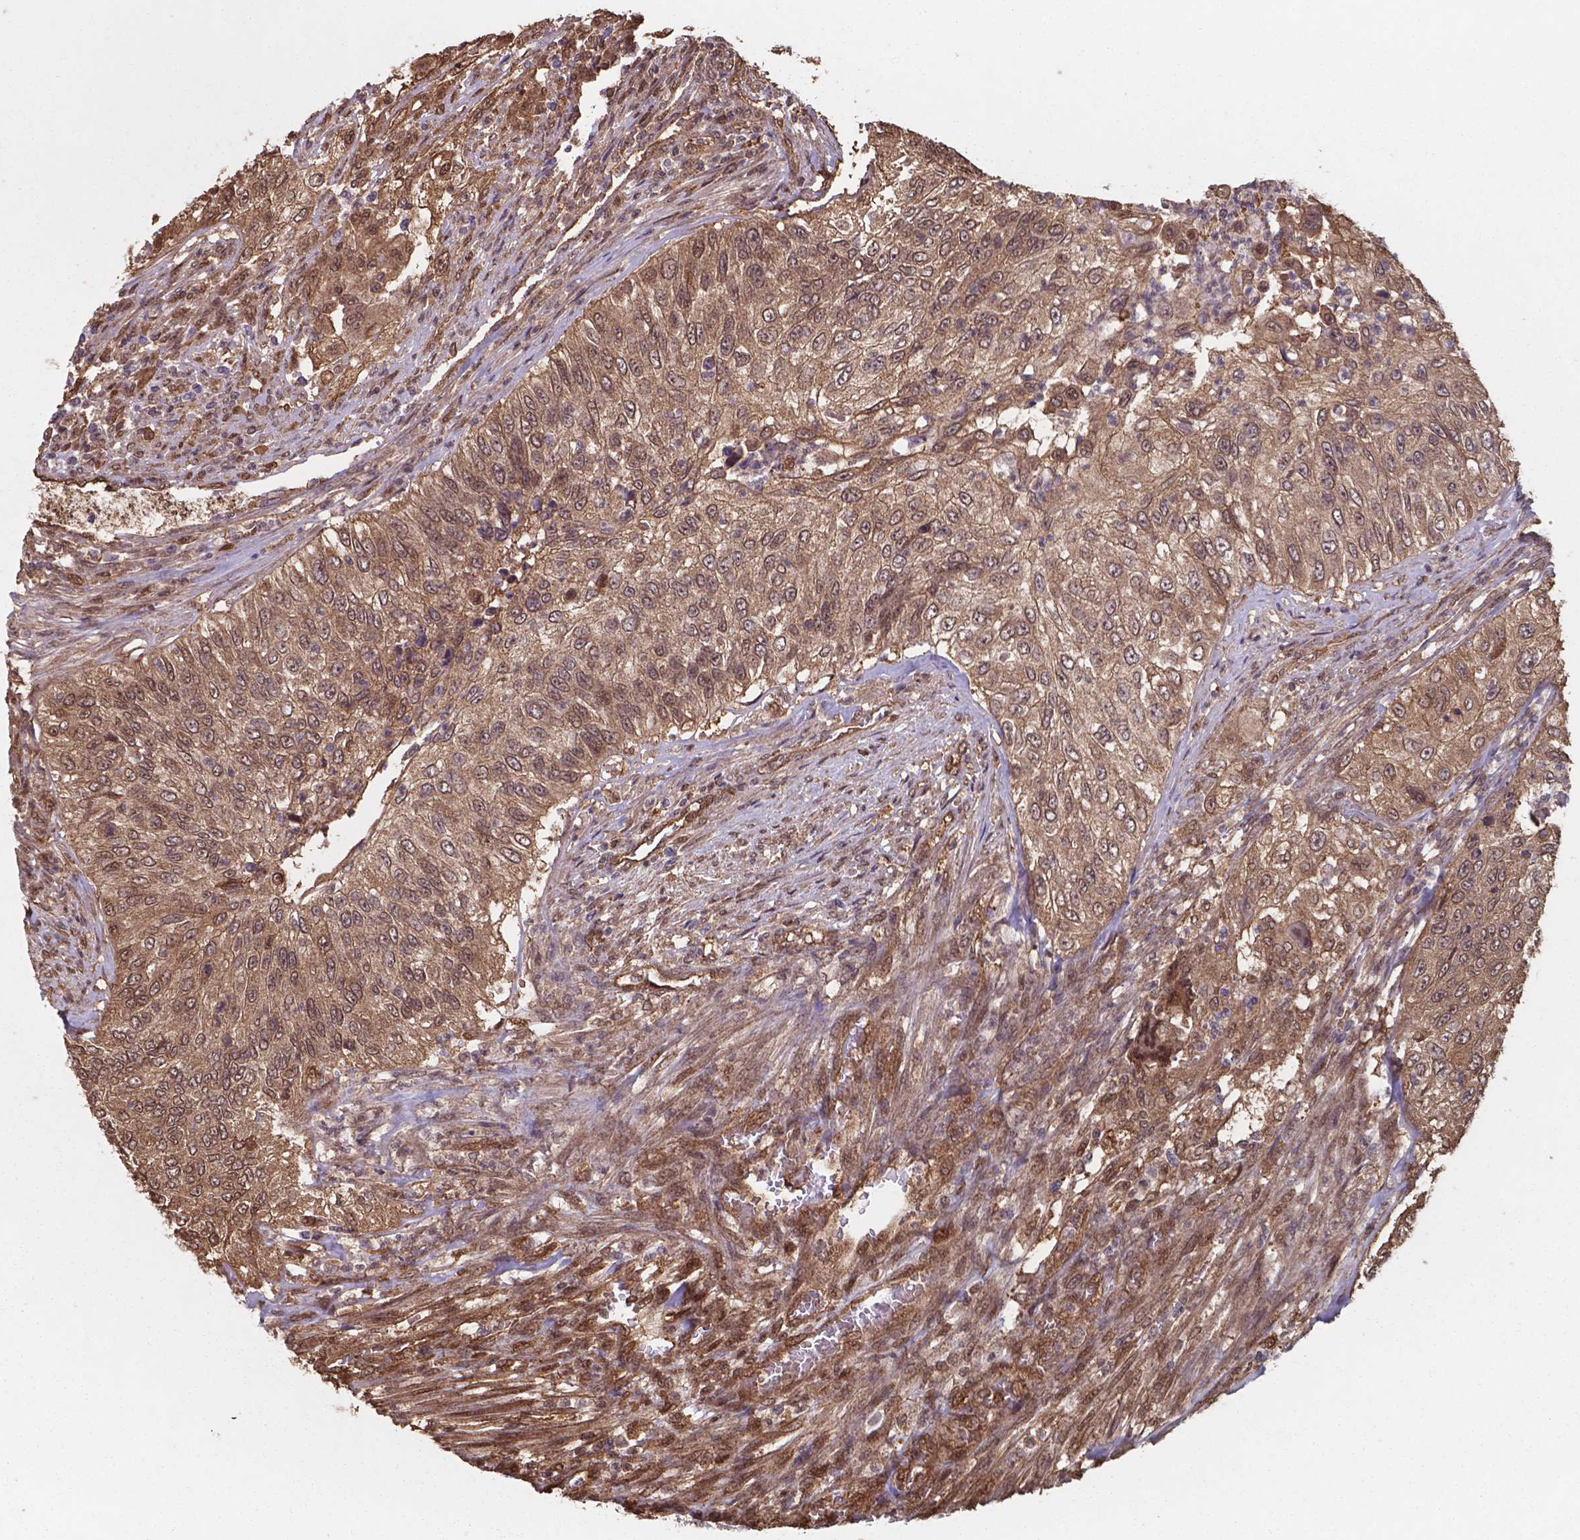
{"staining": {"intensity": "moderate", "quantity": ">75%", "location": "cytoplasmic/membranous,nuclear"}, "tissue": "urothelial cancer", "cell_type": "Tumor cells", "image_type": "cancer", "snomed": [{"axis": "morphology", "description": "Urothelial carcinoma, High grade"}, {"axis": "topography", "description": "Urinary bladder"}], "caption": "Protein expression analysis of urothelial cancer reveals moderate cytoplasmic/membranous and nuclear staining in about >75% of tumor cells. Using DAB (brown) and hematoxylin (blue) stains, captured at high magnification using brightfield microscopy.", "gene": "CHP2", "patient": {"sex": "female", "age": 60}}